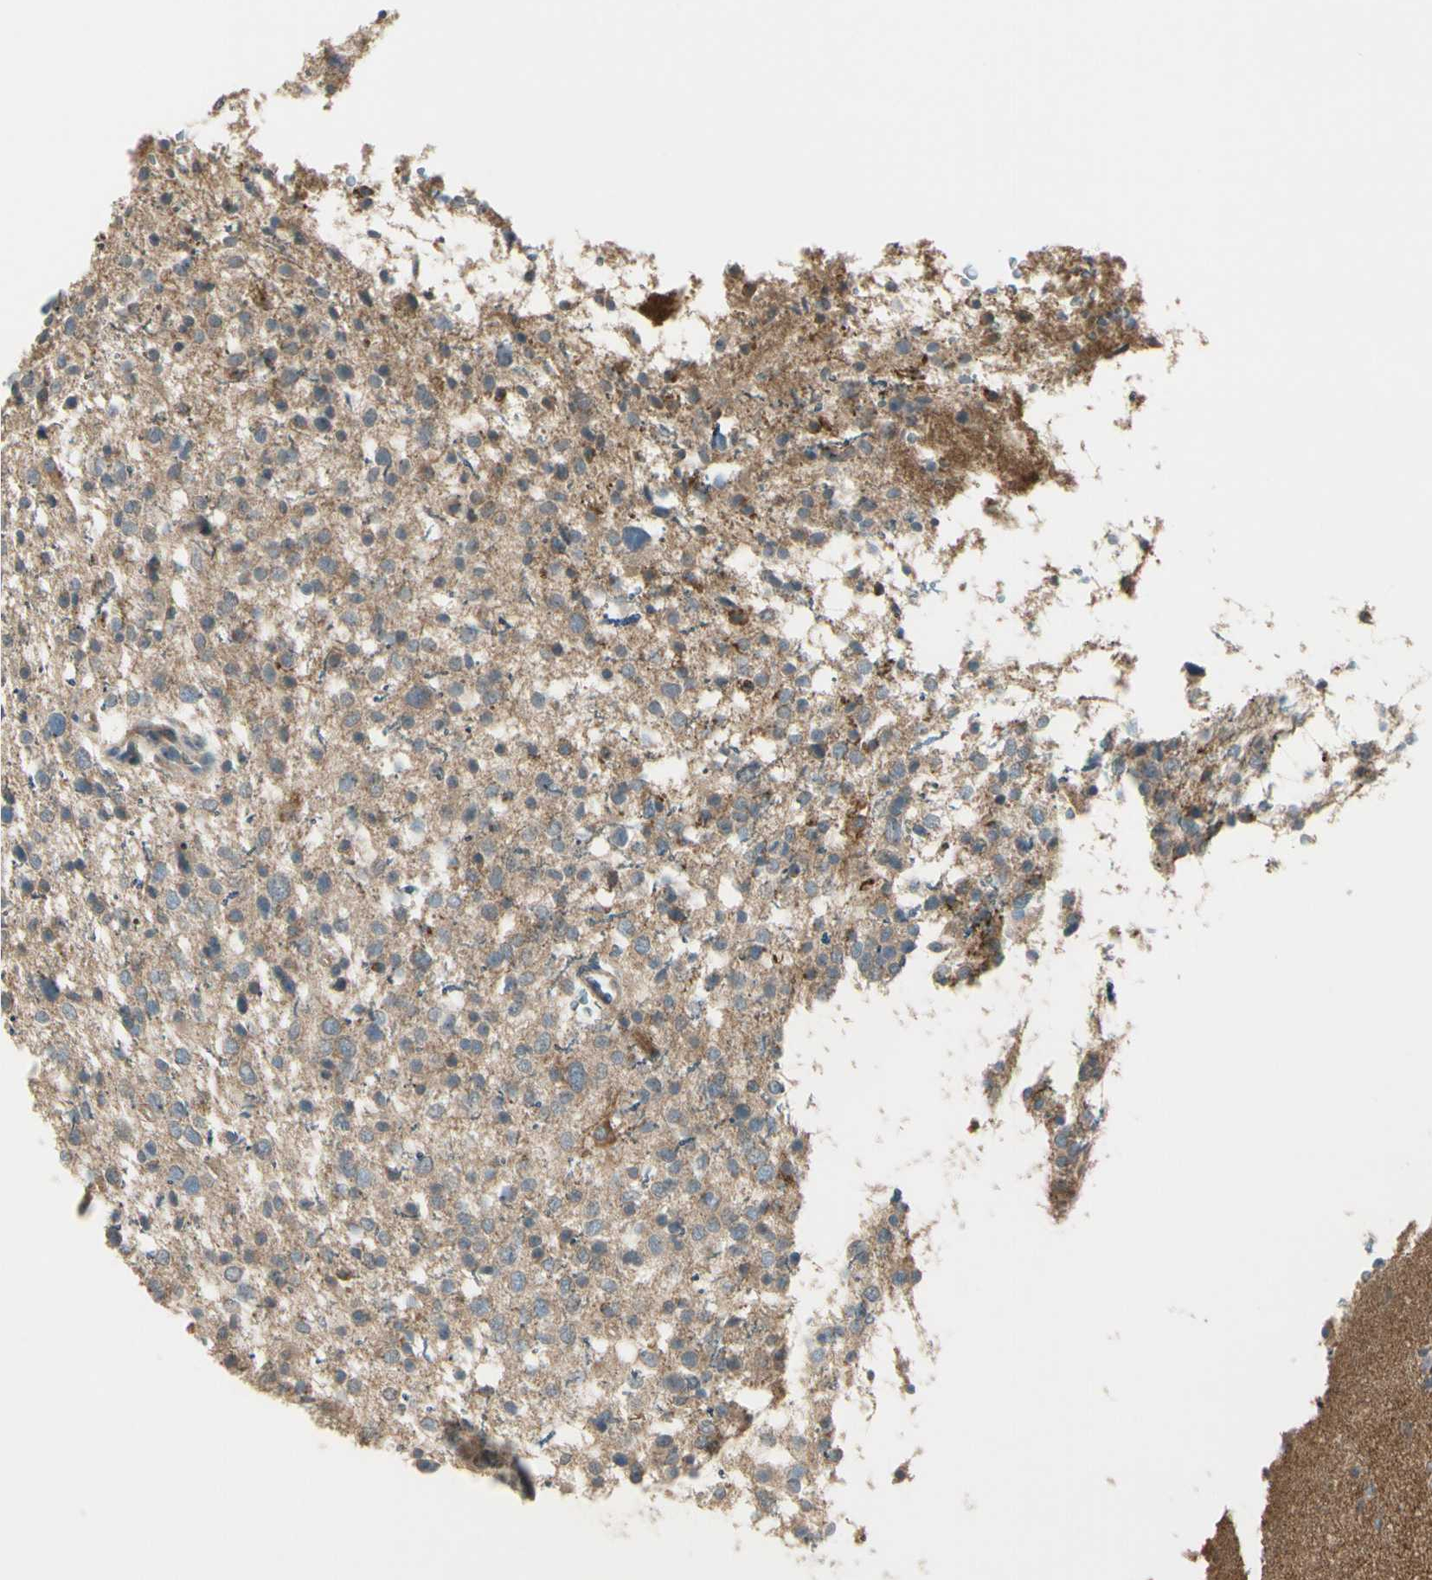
{"staining": {"intensity": "weak", "quantity": "<25%", "location": "cytoplasmic/membranous"}, "tissue": "glioma", "cell_type": "Tumor cells", "image_type": "cancer", "snomed": [{"axis": "morphology", "description": "Glioma, malignant, Low grade"}, {"axis": "topography", "description": "Brain"}], "caption": "The histopathology image displays no significant positivity in tumor cells of glioma. (DAB IHC with hematoxylin counter stain).", "gene": "PPP3CB", "patient": {"sex": "female", "age": 37}}